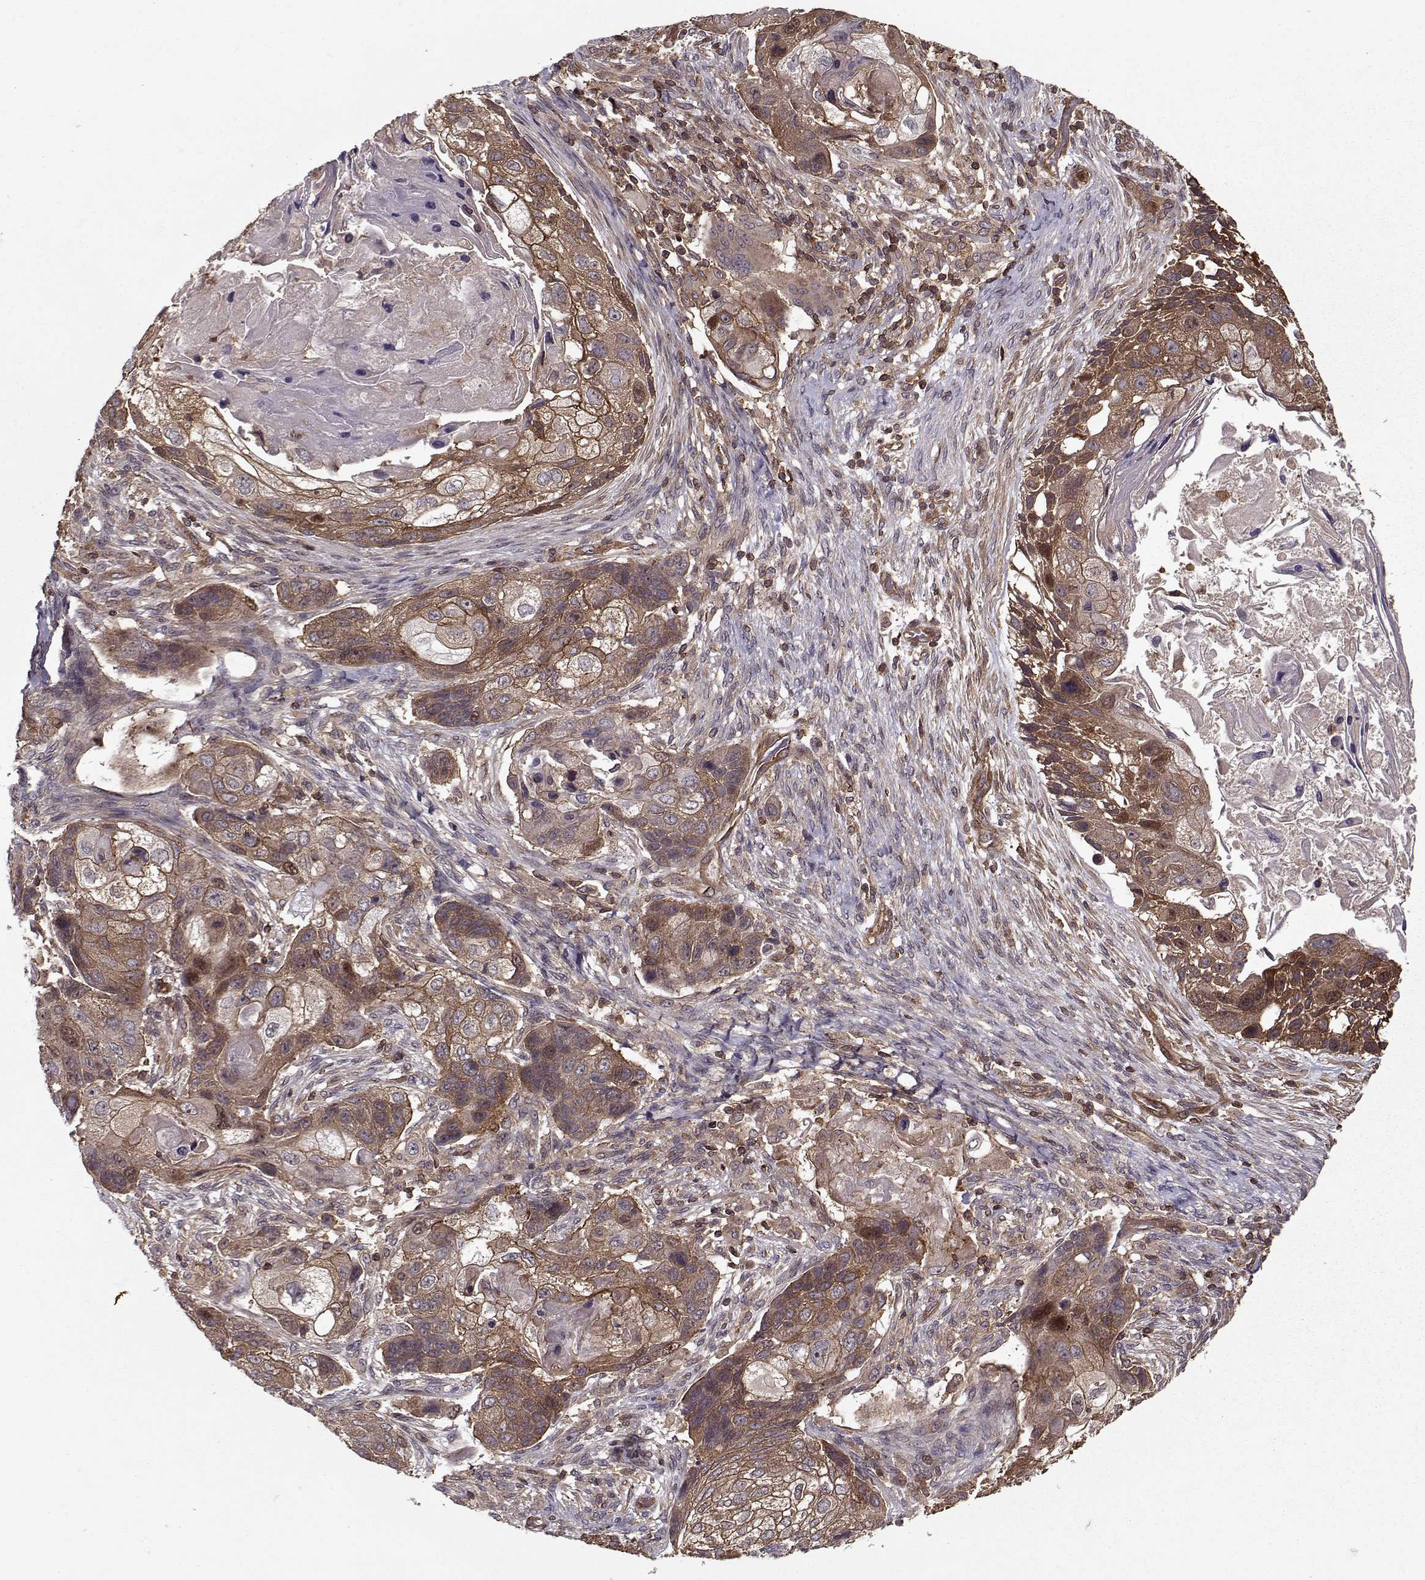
{"staining": {"intensity": "strong", "quantity": ">75%", "location": "cytoplasmic/membranous"}, "tissue": "lung cancer", "cell_type": "Tumor cells", "image_type": "cancer", "snomed": [{"axis": "morphology", "description": "Squamous cell carcinoma, NOS"}, {"axis": "topography", "description": "Lung"}], "caption": "Strong cytoplasmic/membranous protein expression is appreciated in about >75% of tumor cells in squamous cell carcinoma (lung).", "gene": "PPP1R12A", "patient": {"sex": "male", "age": 69}}